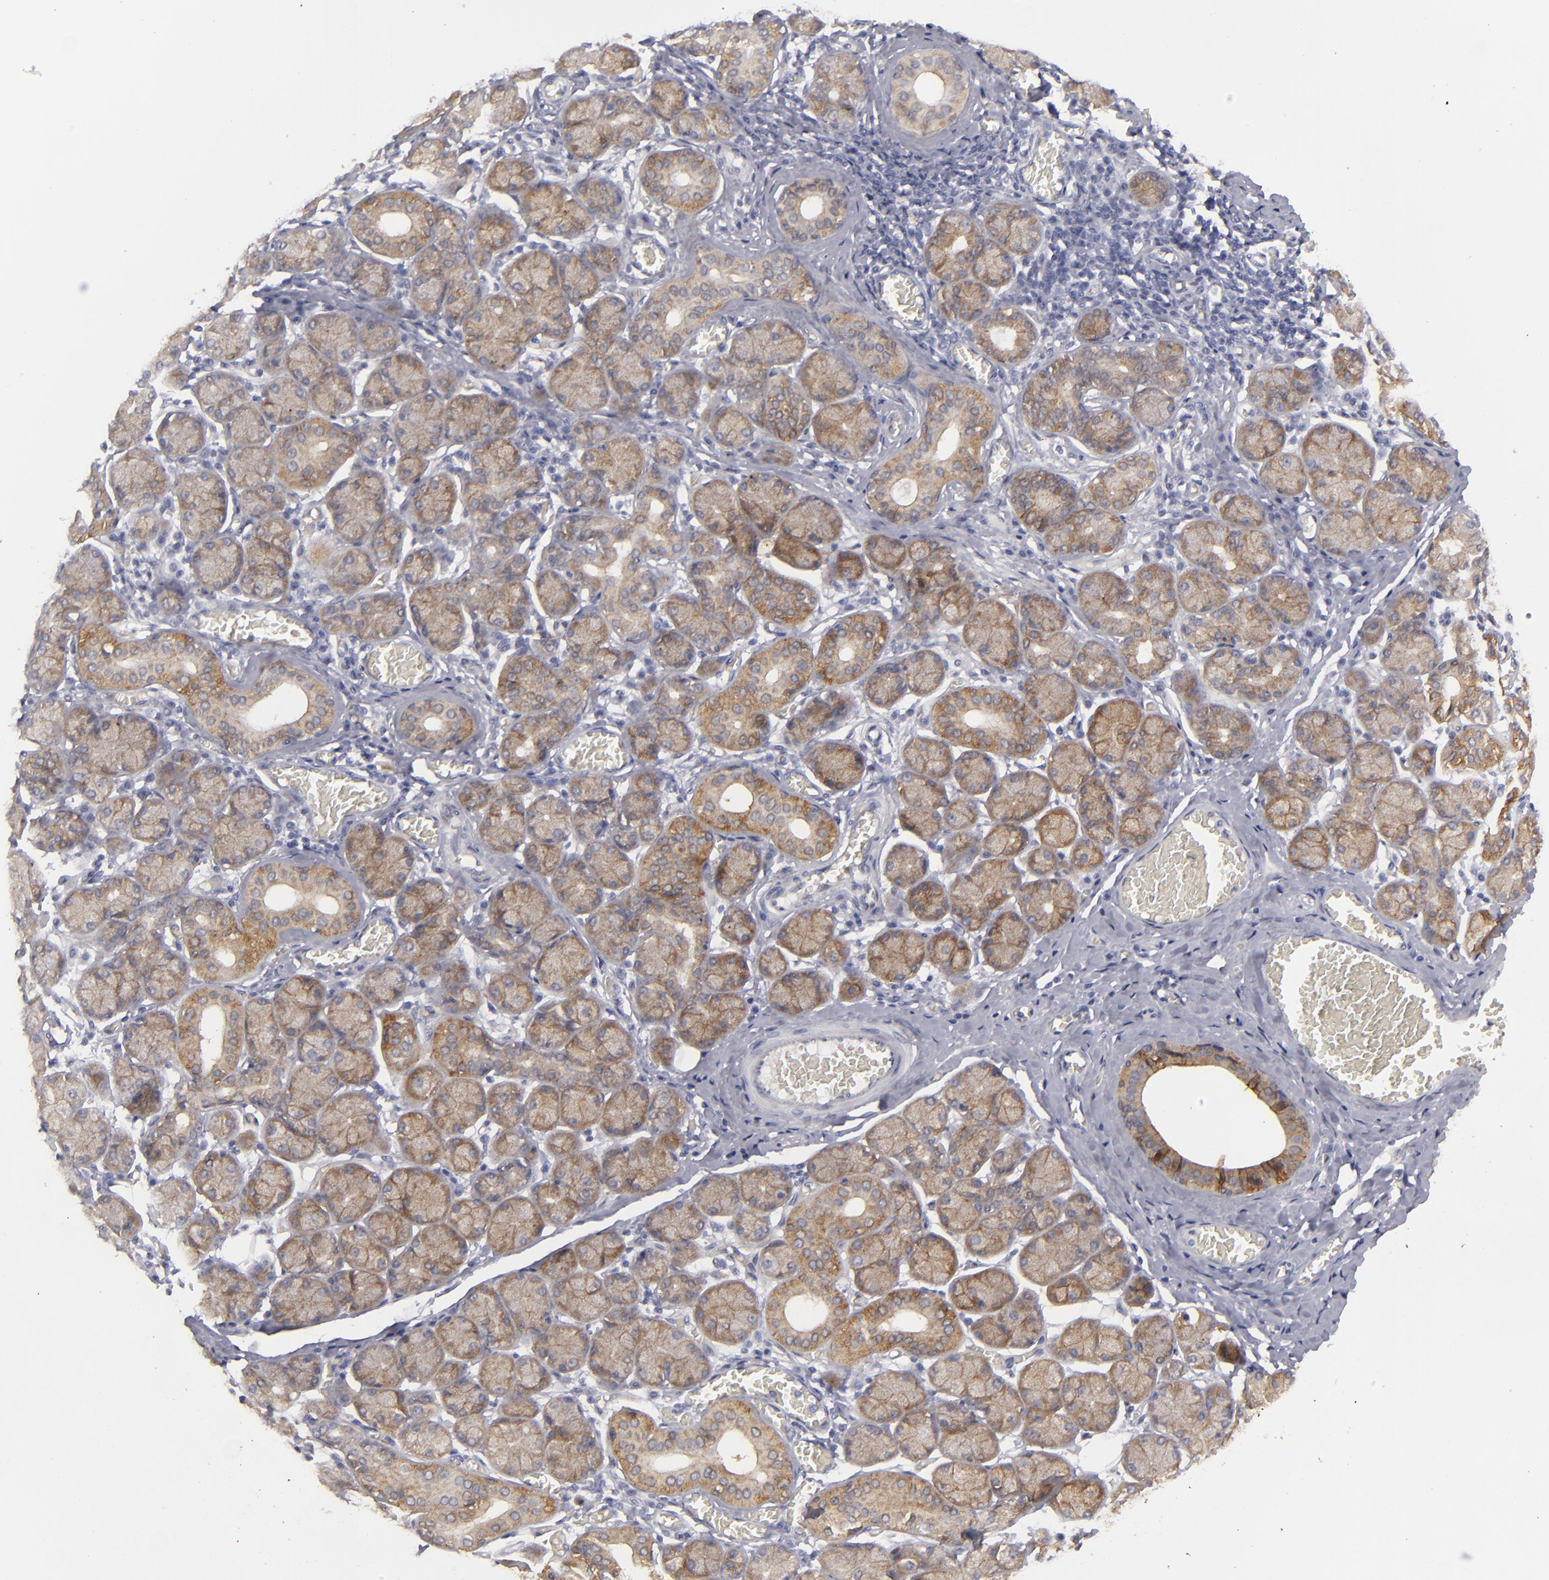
{"staining": {"intensity": "moderate", "quantity": ">75%", "location": "cytoplasmic/membranous"}, "tissue": "salivary gland", "cell_type": "Glandular cells", "image_type": "normal", "snomed": [{"axis": "morphology", "description": "Normal tissue, NOS"}, {"axis": "topography", "description": "Salivary gland"}], "caption": "A high-resolution histopathology image shows immunohistochemistry staining of unremarkable salivary gland, which shows moderate cytoplasmic/membranous expression in approximately >75% of glandular cells. (DAB IHC with brightfield microscopy, high magnification).", "gene": "JUP", "patient": {"sex": "female", "age": 24}}